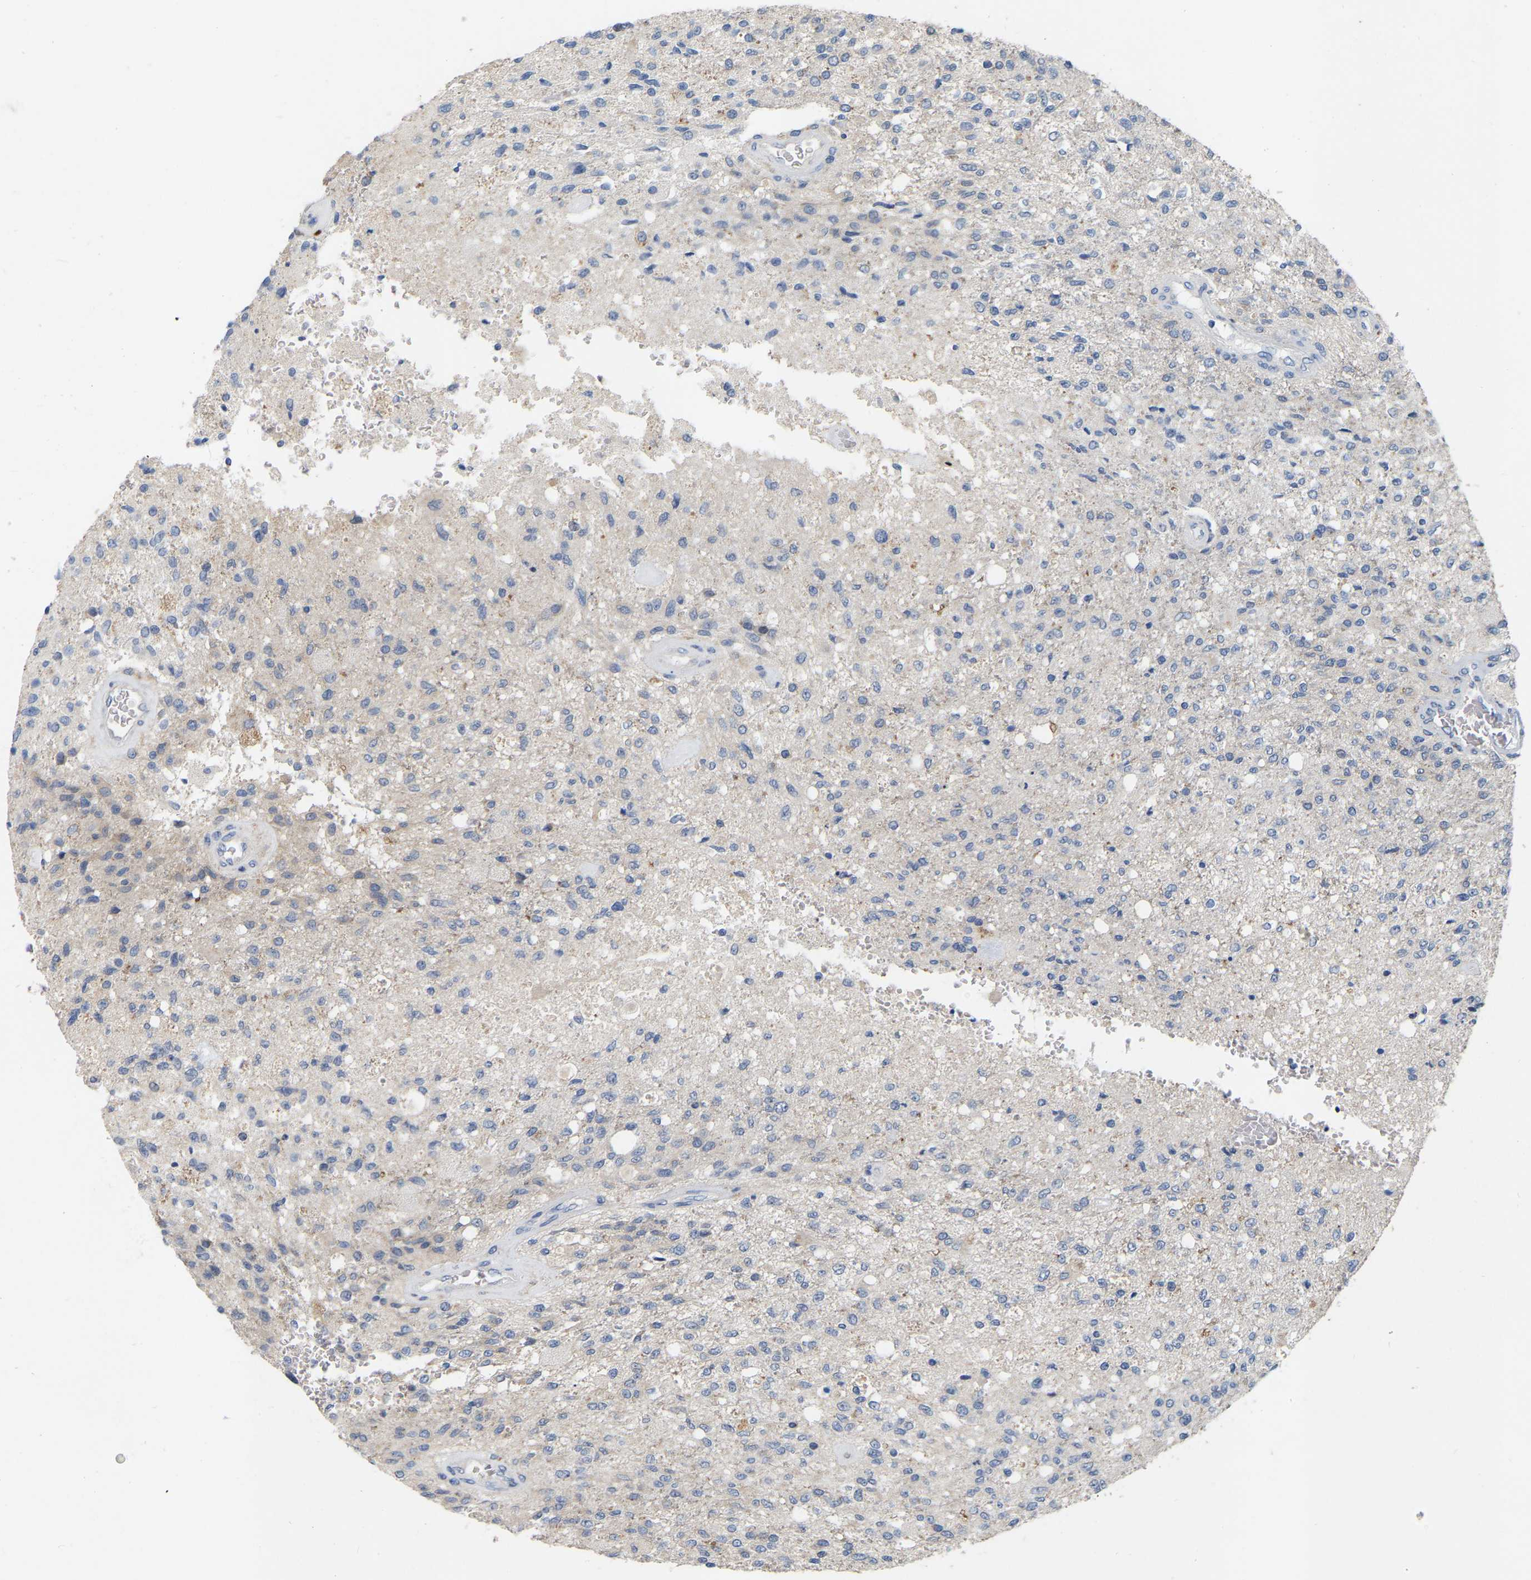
{"staining": {"intensity": "negative", "quantity": "none", "location": "none"}, "tissue": "glioma", "cell_type": "Tumor cells", "image_type": "cancer", "snomed": [{"axis": "morphology", "description": "Normal tissue, NOS"}, {"axis": "morphology", "description": "Glioma, malignant, High grade"}, {"axis": "topography", "description": "Cerebral cortex"}], "caption": "The photomicrograph reveals no staining of tumor cells in high-grade glioma (malignant). (Immunohistochemistry, brightfield microscopy, high magnification).", "gene": "WIPI2", "patient": {"sex": "male", "age": 77}}